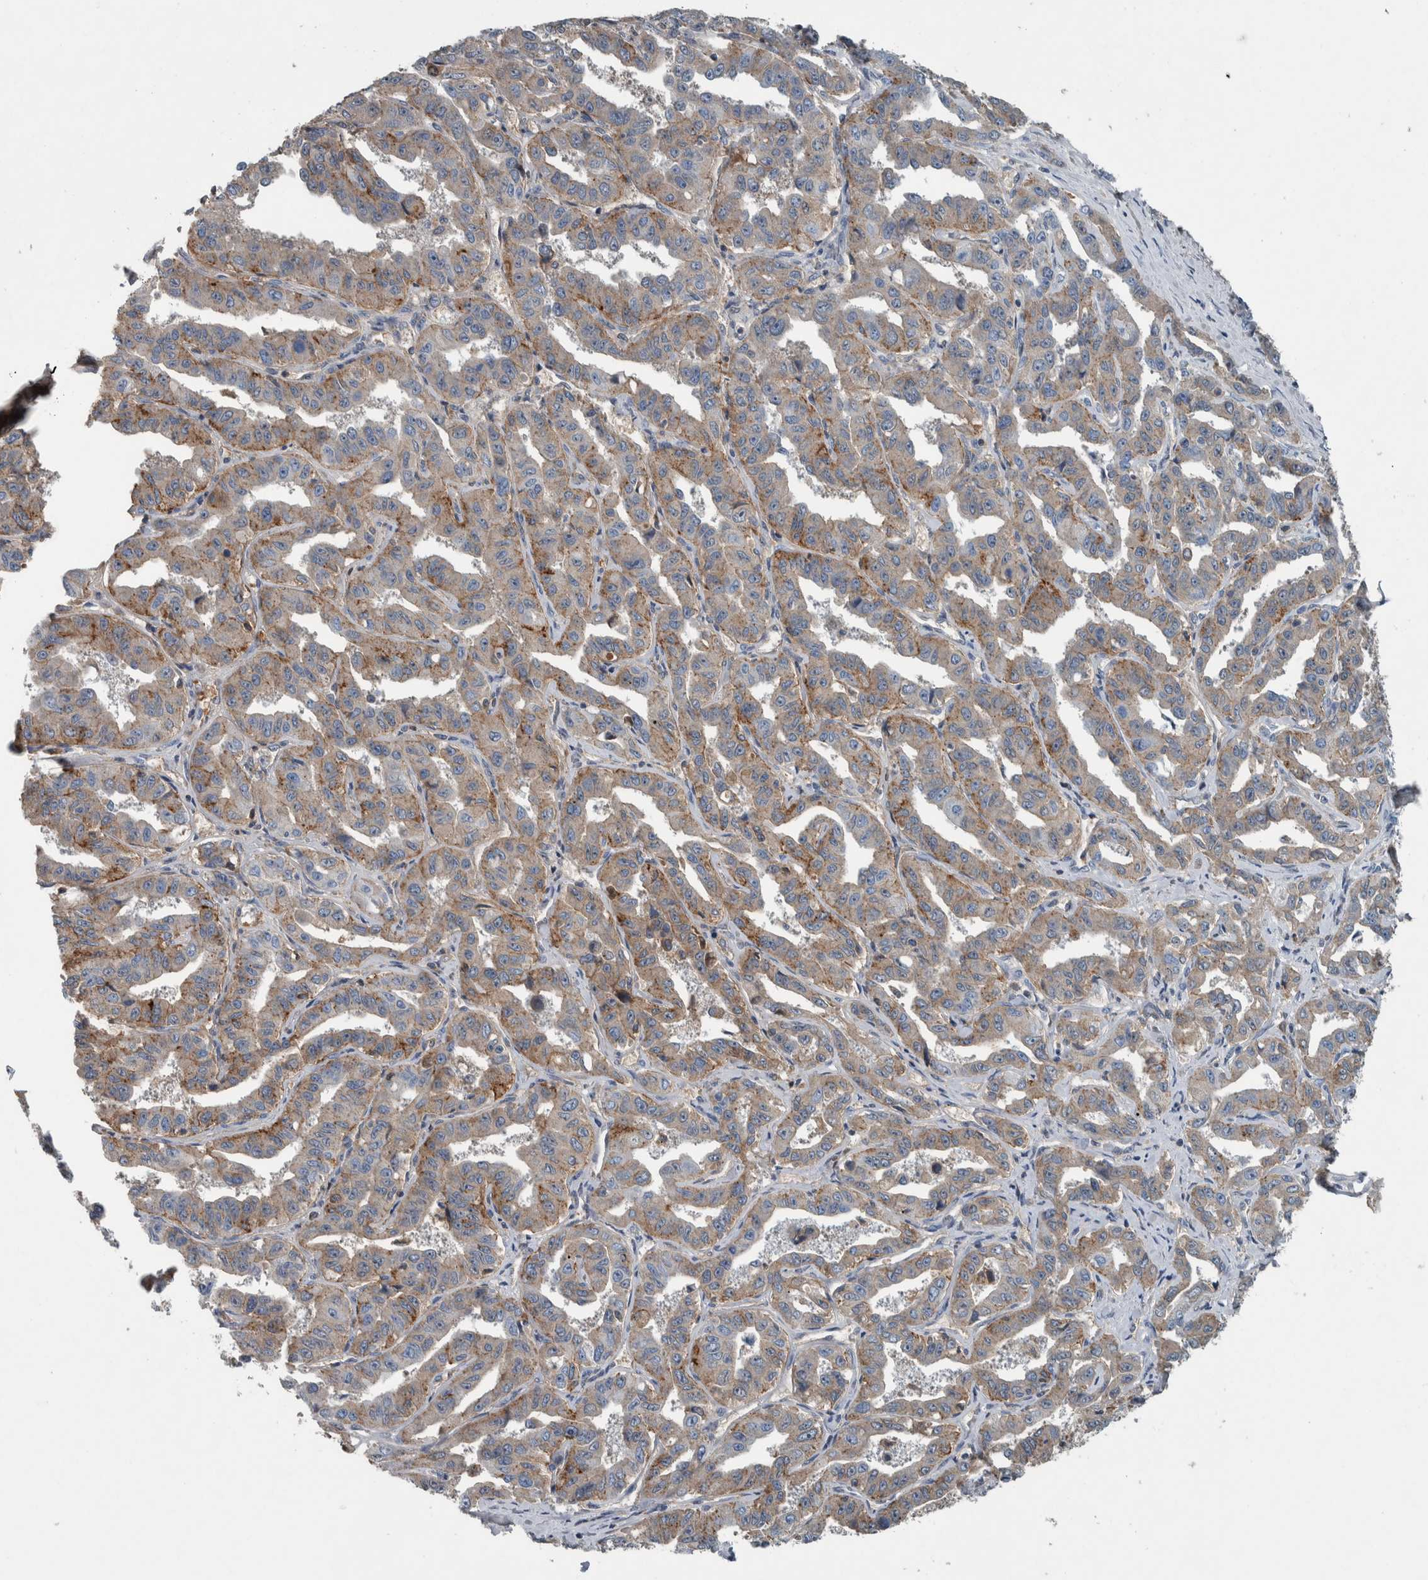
{"staining": {"intensity": "weak", "quantity": ">75%", "location": "cytoplasmic/membranous"}, "tissue": "liver cancer", "cell_type": "Tumor cells", "image_type": "cancer", "snomed": [{"axis": "morphology", "description": "Cholangiocarcinoma"}, {"axis": "topography", "description": "Liver"}], "caption": "Protein expression analysis of human cholangiocarcinoma (liver) reveals weak cytoplasmic/membranous positivity in about >75% of tumor cells.", "gene": "SERPINC1", "patient": {"sex": "male", "age": 59}}